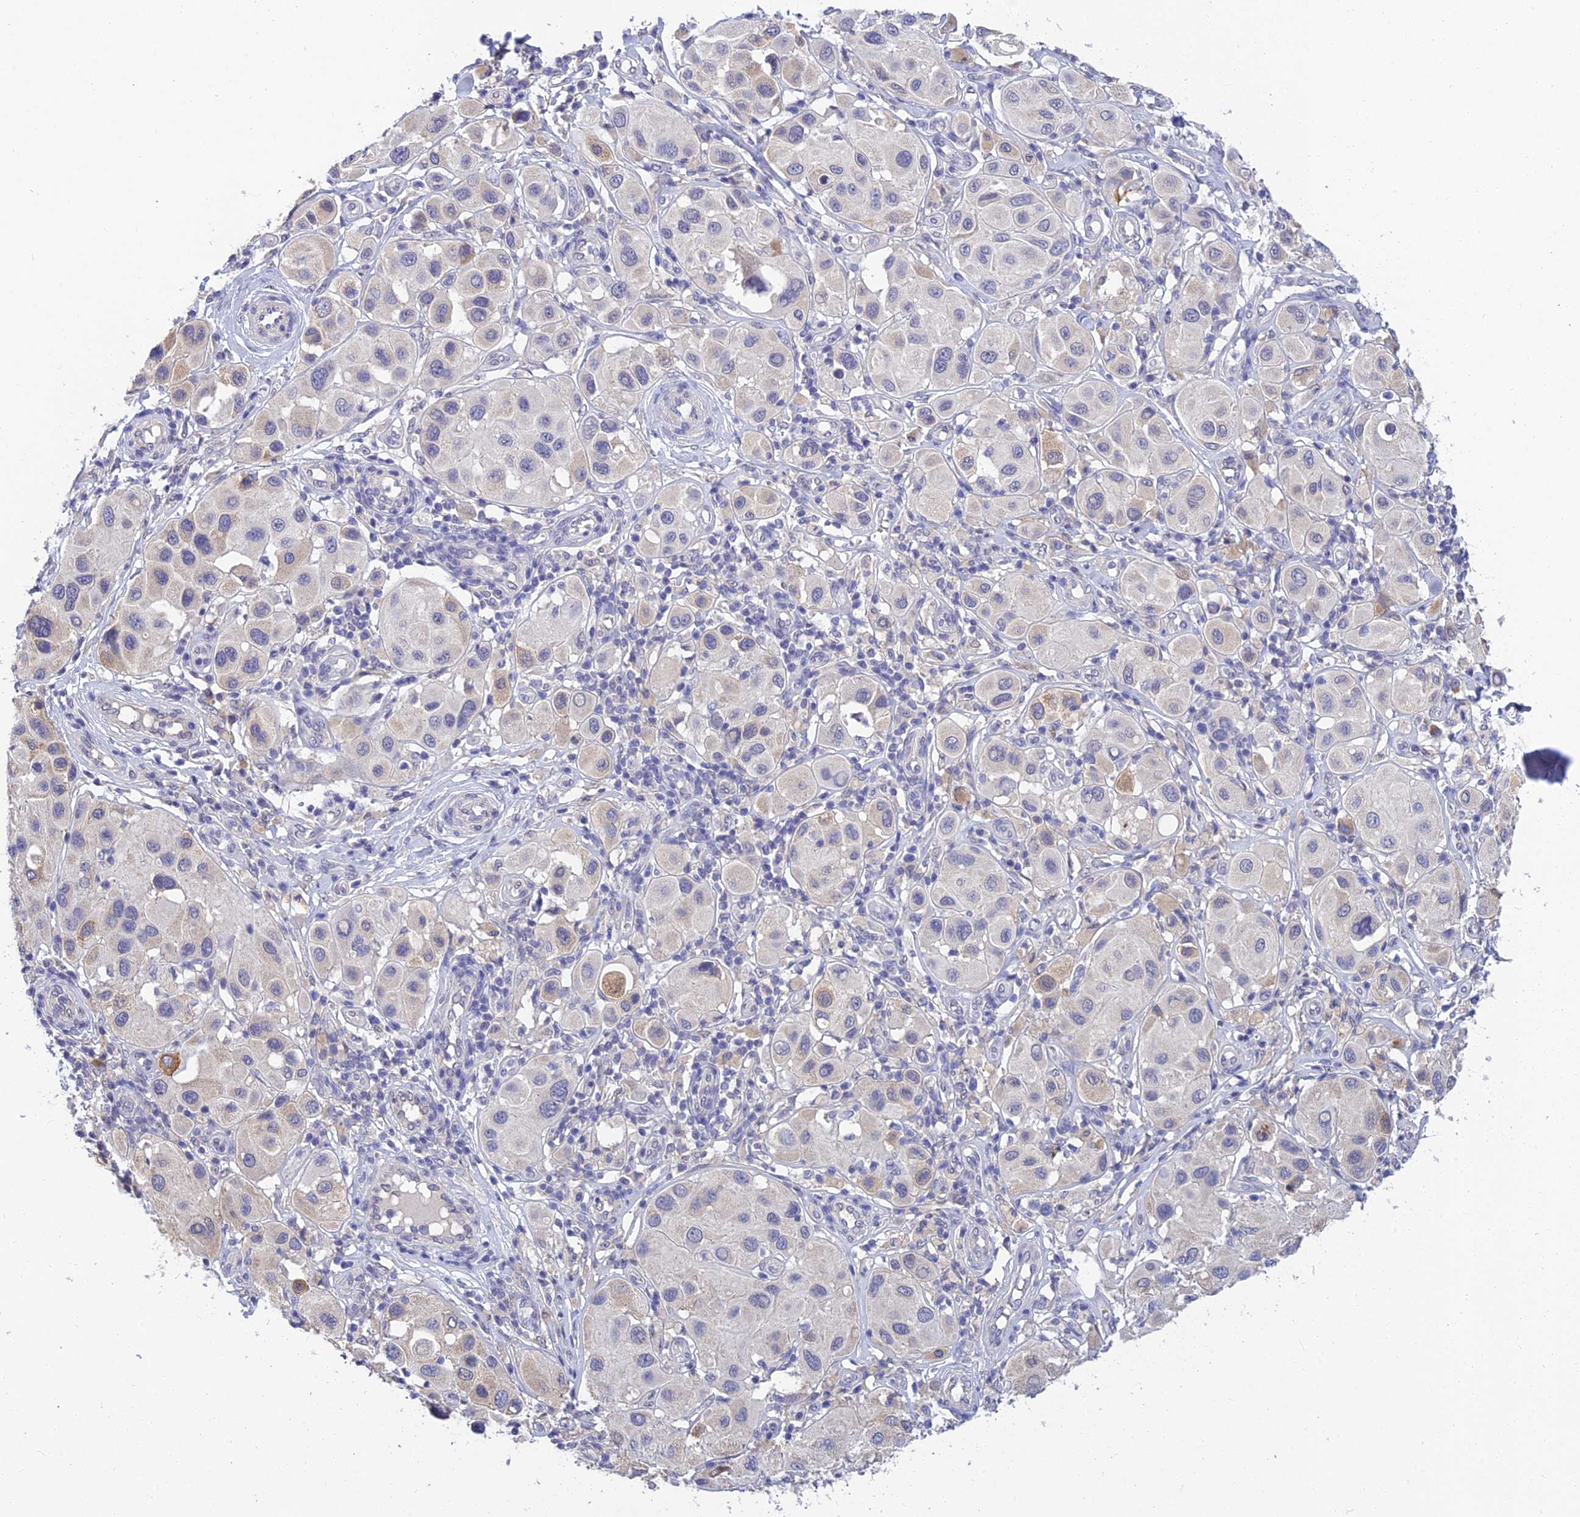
{"staining": {"intensity": "negative", "quantity": "none", "location": "none"}, "tissue": "melanoma", "cell_type": "Tumor cells", "image_type": "cancer", "snomed": [{"axis": "morphology", "description": "Malignant melanoma, Metastatic site"}, {"axis": "topography", "description": "Skin"}], "caption": "Protein analysis of malignant melanoma (metastatic site) reveals no significant positivity in tumor cells.", "gene": "HOXB1", "patient": {"sex": "male", "age": 41}}